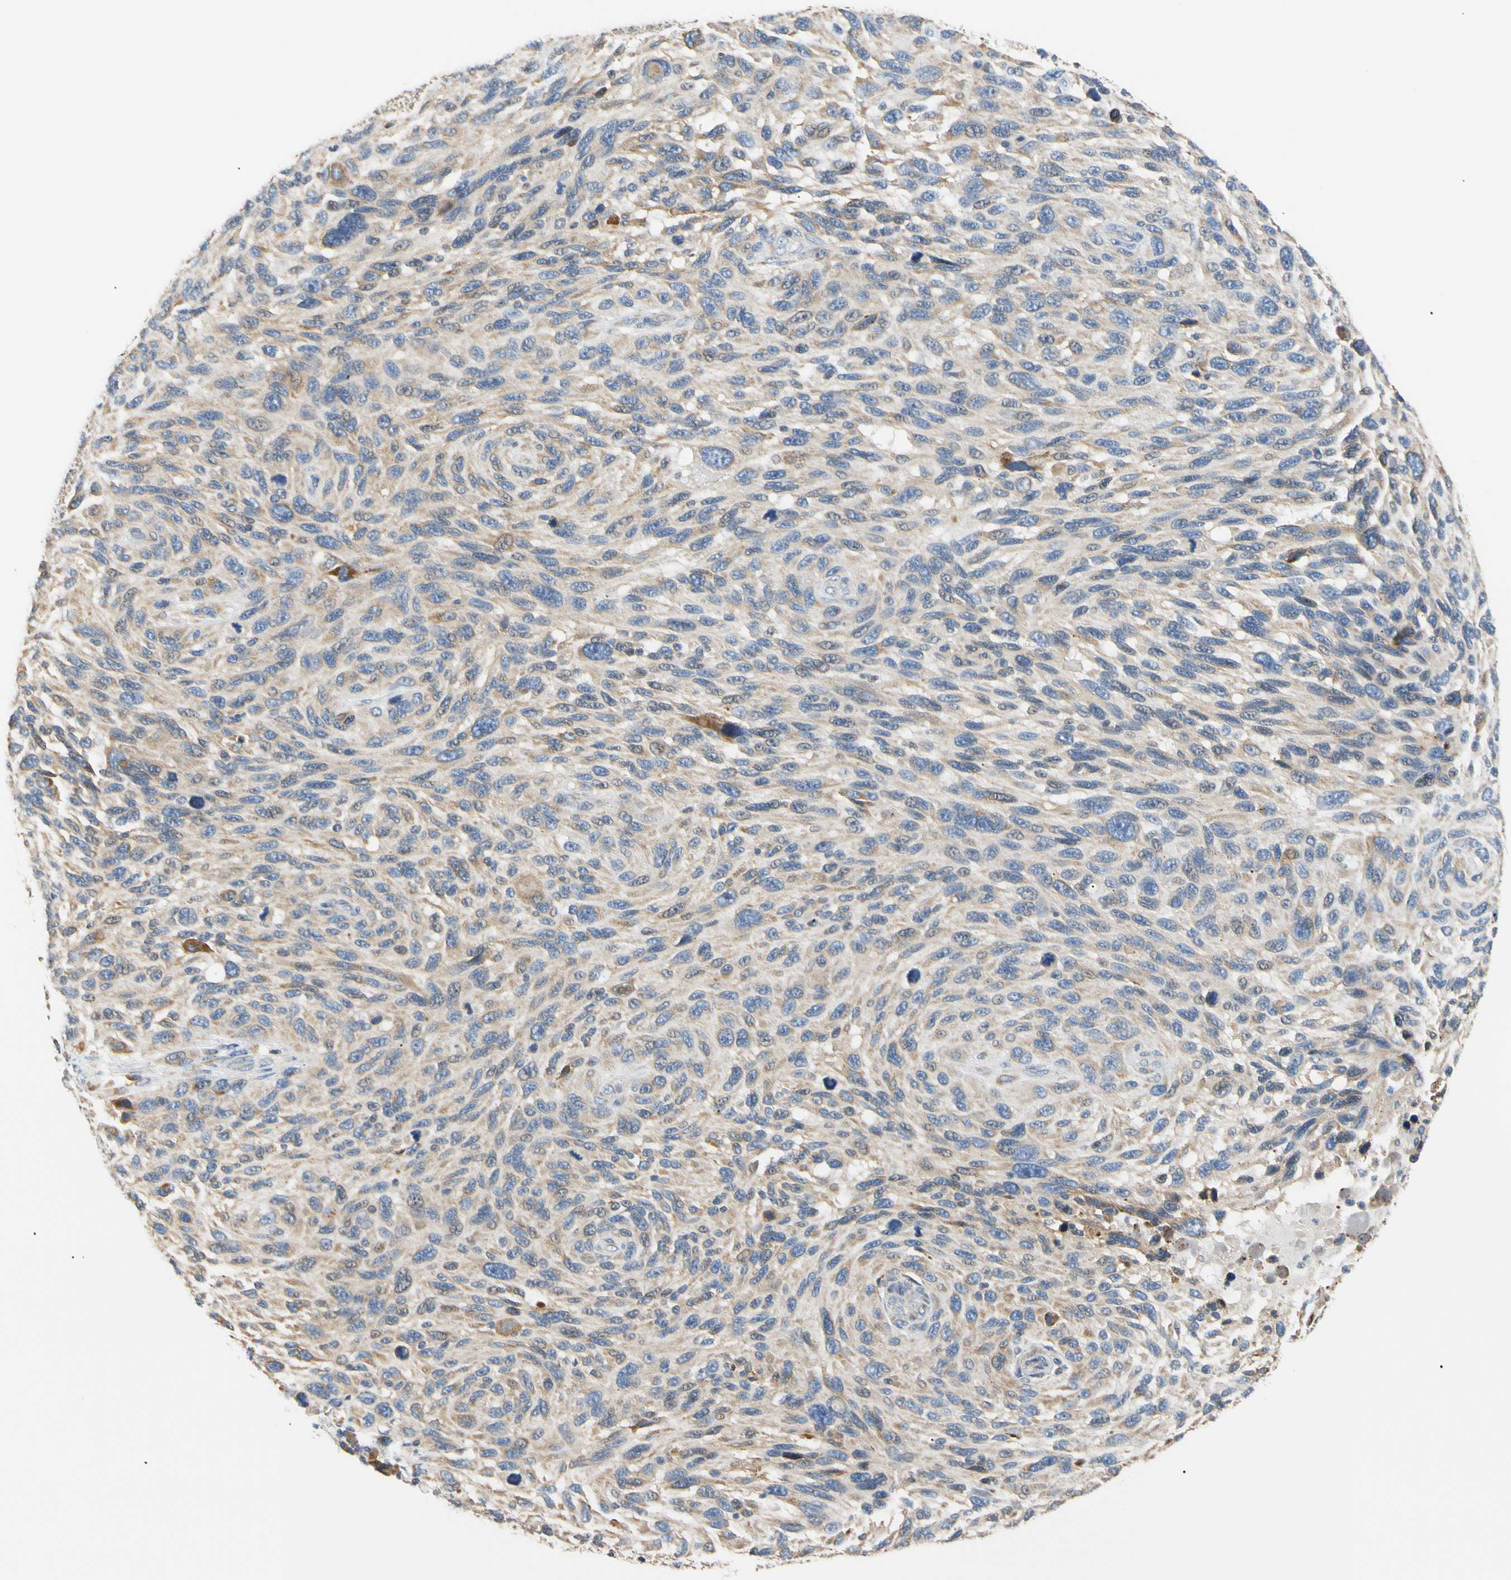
{"staining": {"intensity": "weak", "quantity": "25%-75%", "location": "cytoplasmic/membranous"}, "tissue": "melanoma", "cell_type": "Tumor cells", "image_type": "cancer", "snomed": [{"axis": "morphology", "description": "Malignant melanoma, NOS"}, {"axis": "topography", "description": "Skin"}], "caption": "Tumor cells exhibit weak cytoplasmic/membranous staining in about 25%-75% of cells in melanoma.", "gene": "PLGRKT", "patient": {"sex": "male", "age": 53}}